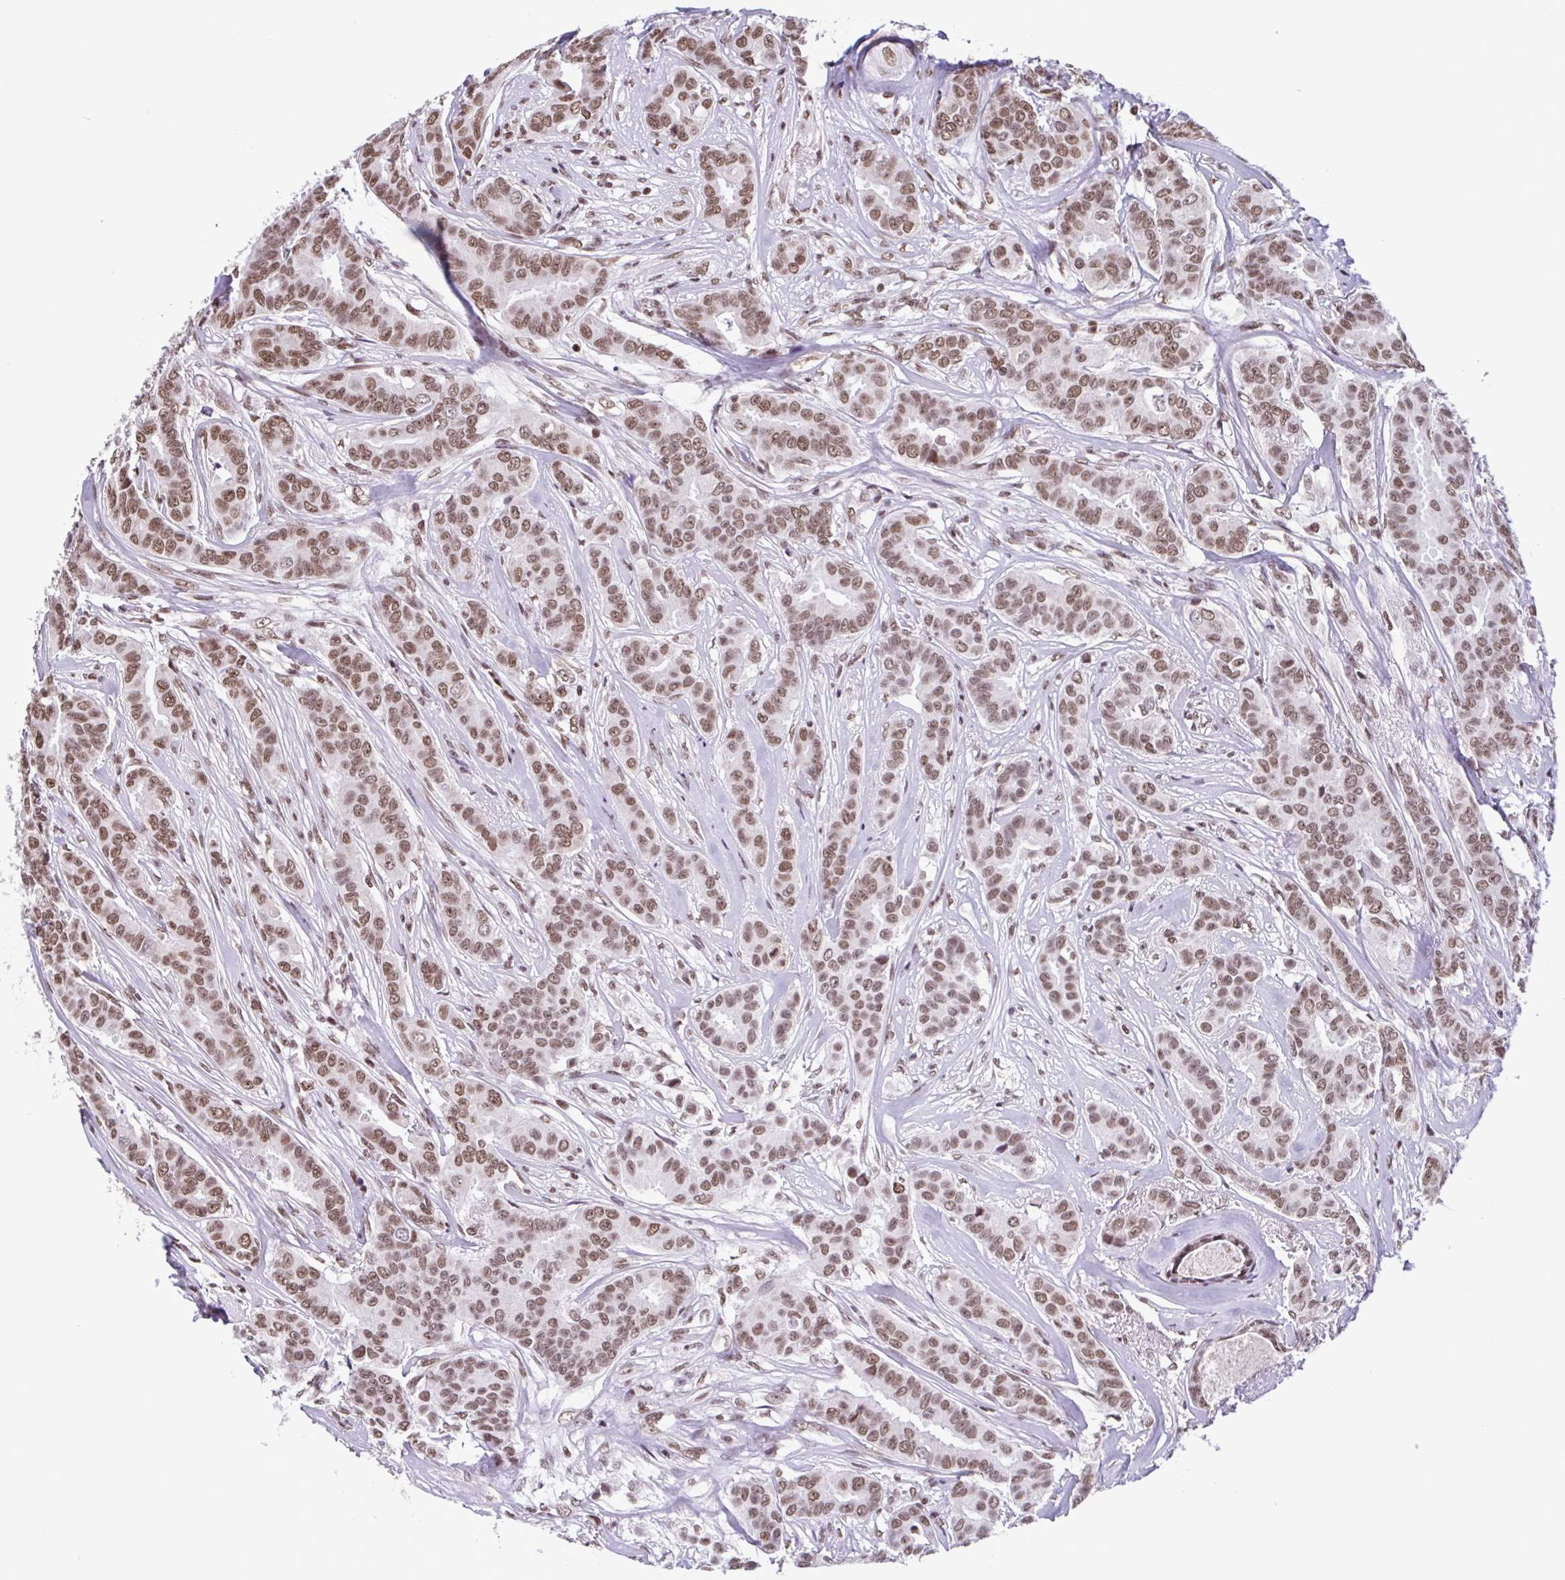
{"staining": {"intensity": "moderate", "quantity": ">75%", "location": "nuclear"}, "tissue": "breast cancer", "cell_type": "Tumor cells", "image_type": "cancer", "snomed": [{"axis": "morphology", "description": "Duct carcinoma"}, {"axis": "topography", "description": "Breast"}], "caption": "Human breast cancer stained for a protein (brown) exhibits moderate nuclear positive positivity in approximately >75% of tumor cells.", "gene": "TIMM21", "patient": {"sex": "female", "age": 45}}